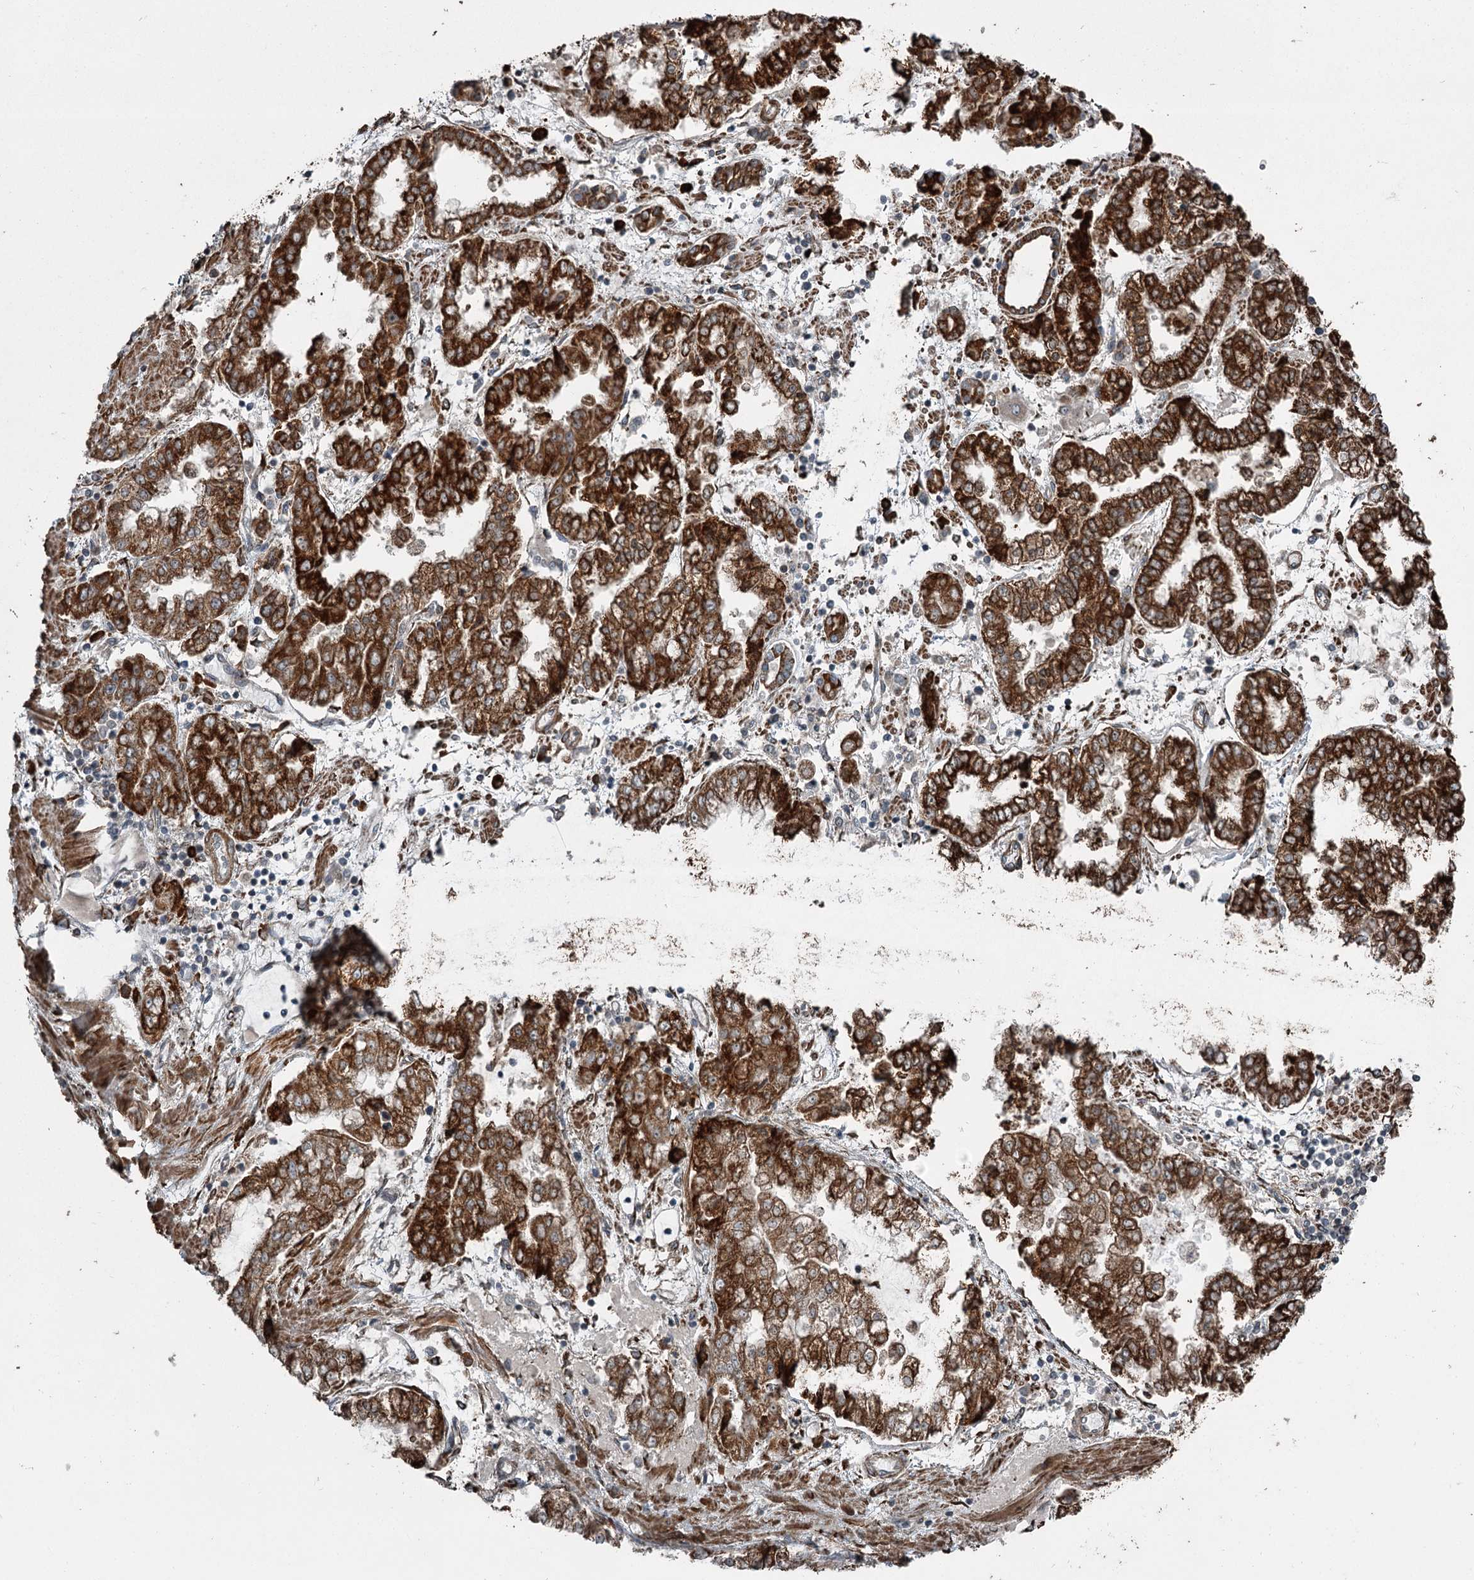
{"staining": {"intensity": "strong", "quantity": ">75%", "location": "cytoplasmic/membranous"}, "tissue": "stomach cancer", "cell_type": "Tumor cells", "image_type": "cancer", "snomed": [{"axis": "morphology", "description": "Adenocarcinoma, NOS"}, {"axis": "topography", "description": "Stomach"}], "caption": "IHC of stomach adenocarcinoma exhibits high levels of strong cytoplasmic/membranous expression in approximately >75% of tumor cells.", "gene": "RASSF8", "patient": {"sex": "male", "age": 76}}